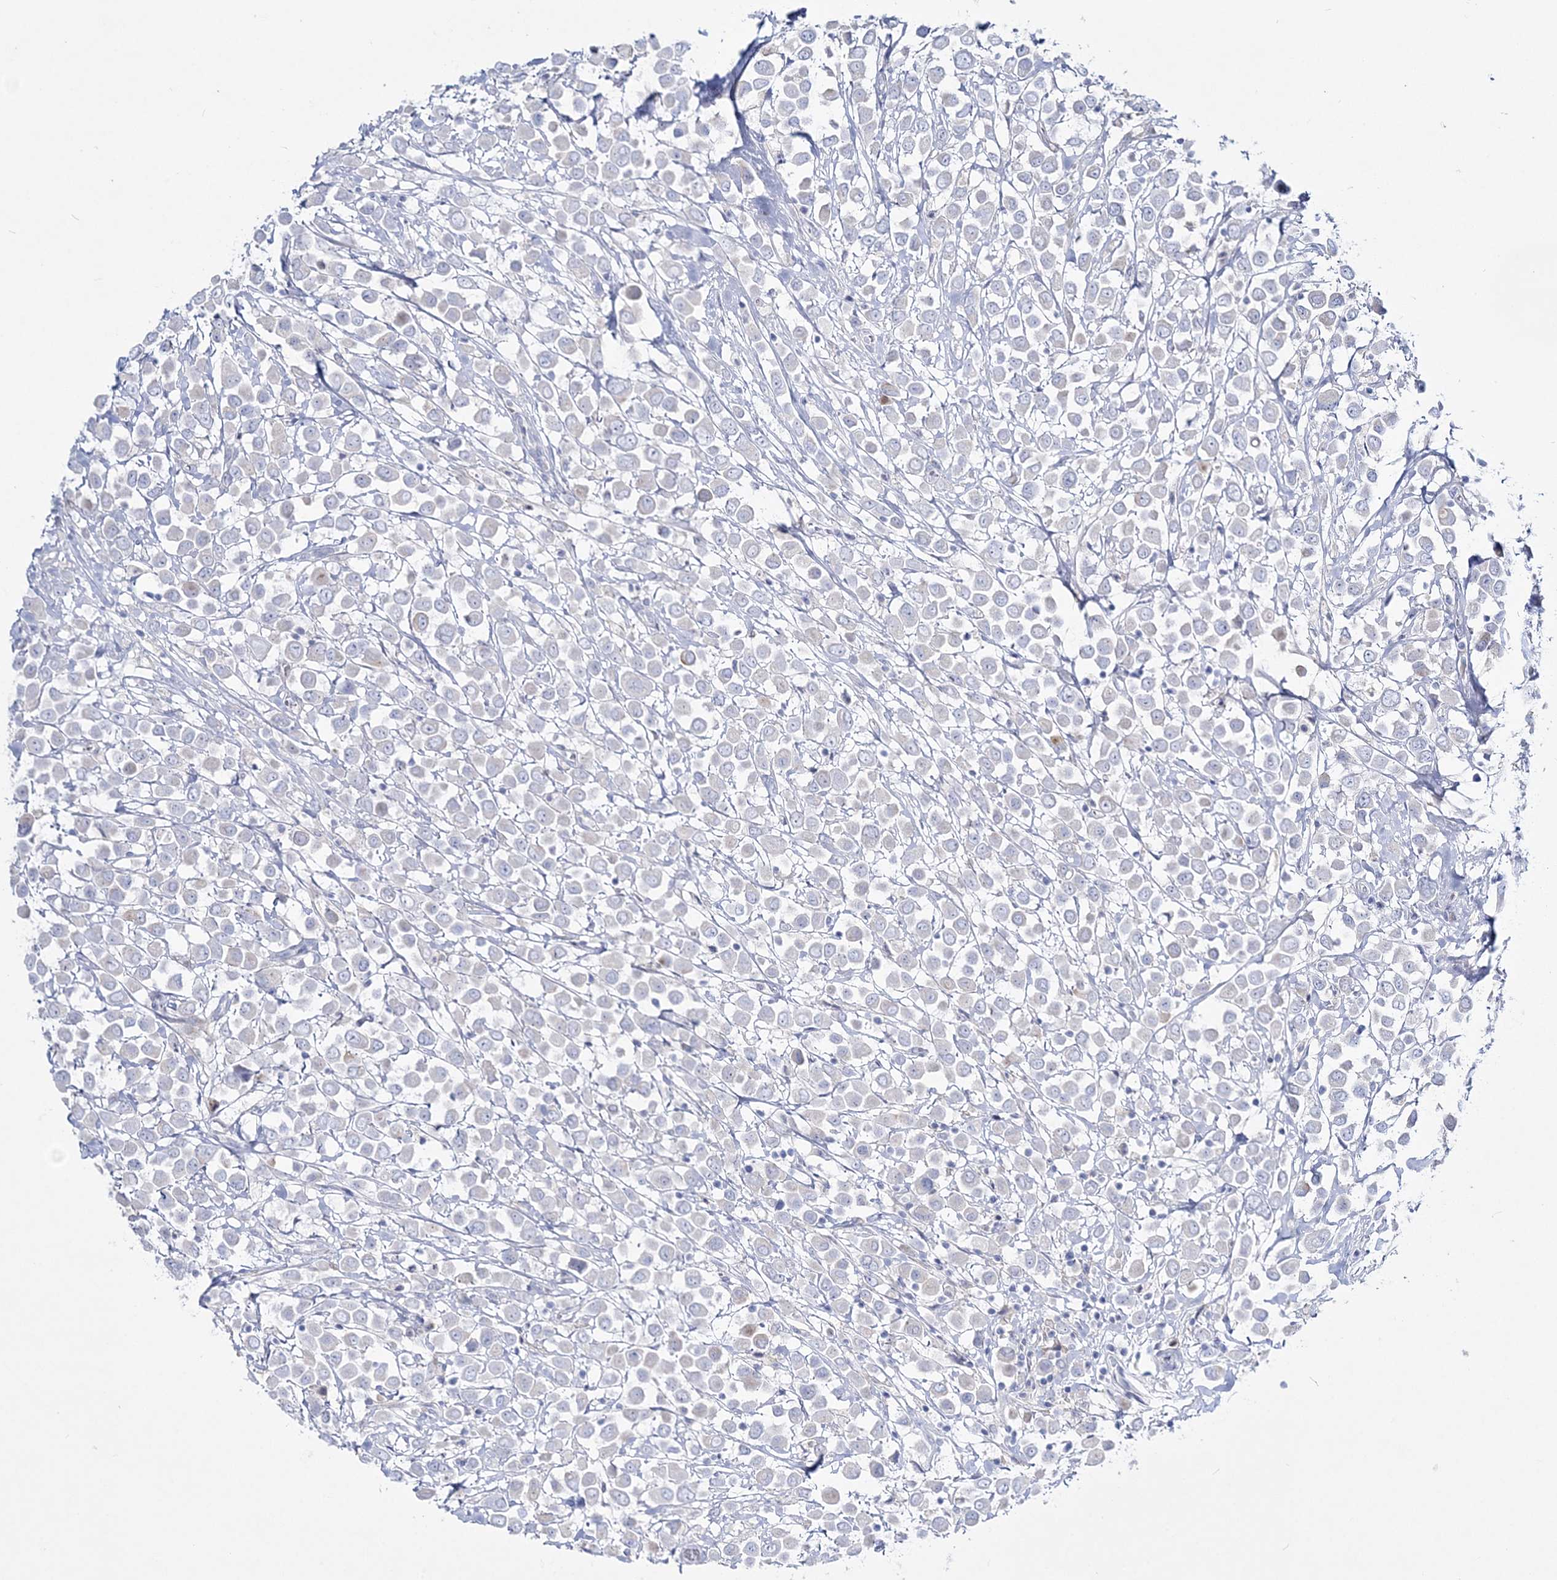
{"staining": {"intensity": "negative", "quantity": "none", "location": "none"}, "tissue": "breast cancer", "cell_type": "Tumor cells", "image_type": "cancer", "snomed": [{"axis": "morphology", "description": "Duct carcinoma"}, {"axis": "topography", "description": "Breast"}], "caption": "The IHC micrograph has no significant positivity in tumor cells of breast infiltrating ductal carcinoma tissue.", "gene": "WDSUB1", "patient": {"sex": "female", "age": 61}}